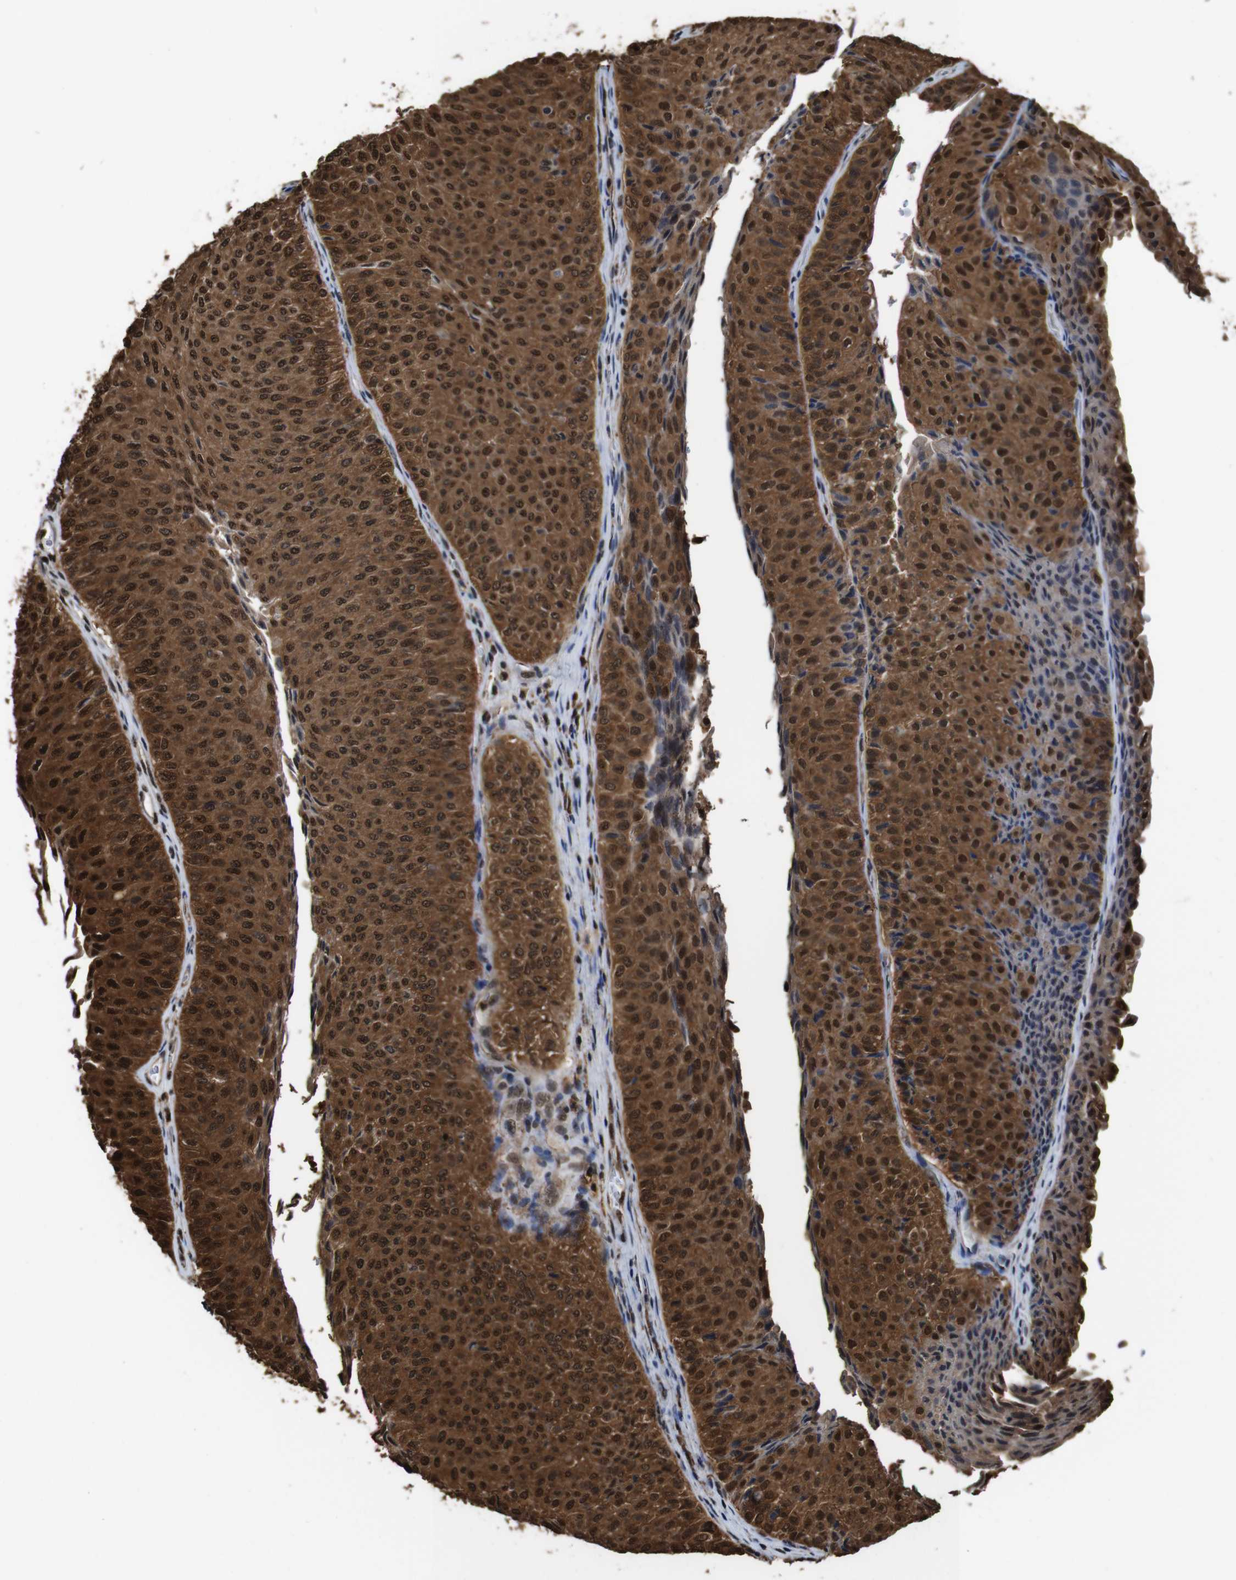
{"staining": {"intensity": "strong", "quantity": ">75%", "location": "cytoplasmic/membranous,nuclear"}, "tissue": "urothelial cancer", "cell_type": "Tumor cells", "image_type": "cancer", "snomed": [{"axis": "morphology", "description": "Urothelial carcinoma, Low grade"}, {"axis": "topography", "description": "Urinary bladder"}], "caption": "Strong cytoplasmic/membranous and nuclear protein positivity is identified in about >75% of tumor cells in low-grade urothelial carcinoma.", "gene": "VCP", "patient": {"sex": "male", "age": 78}}